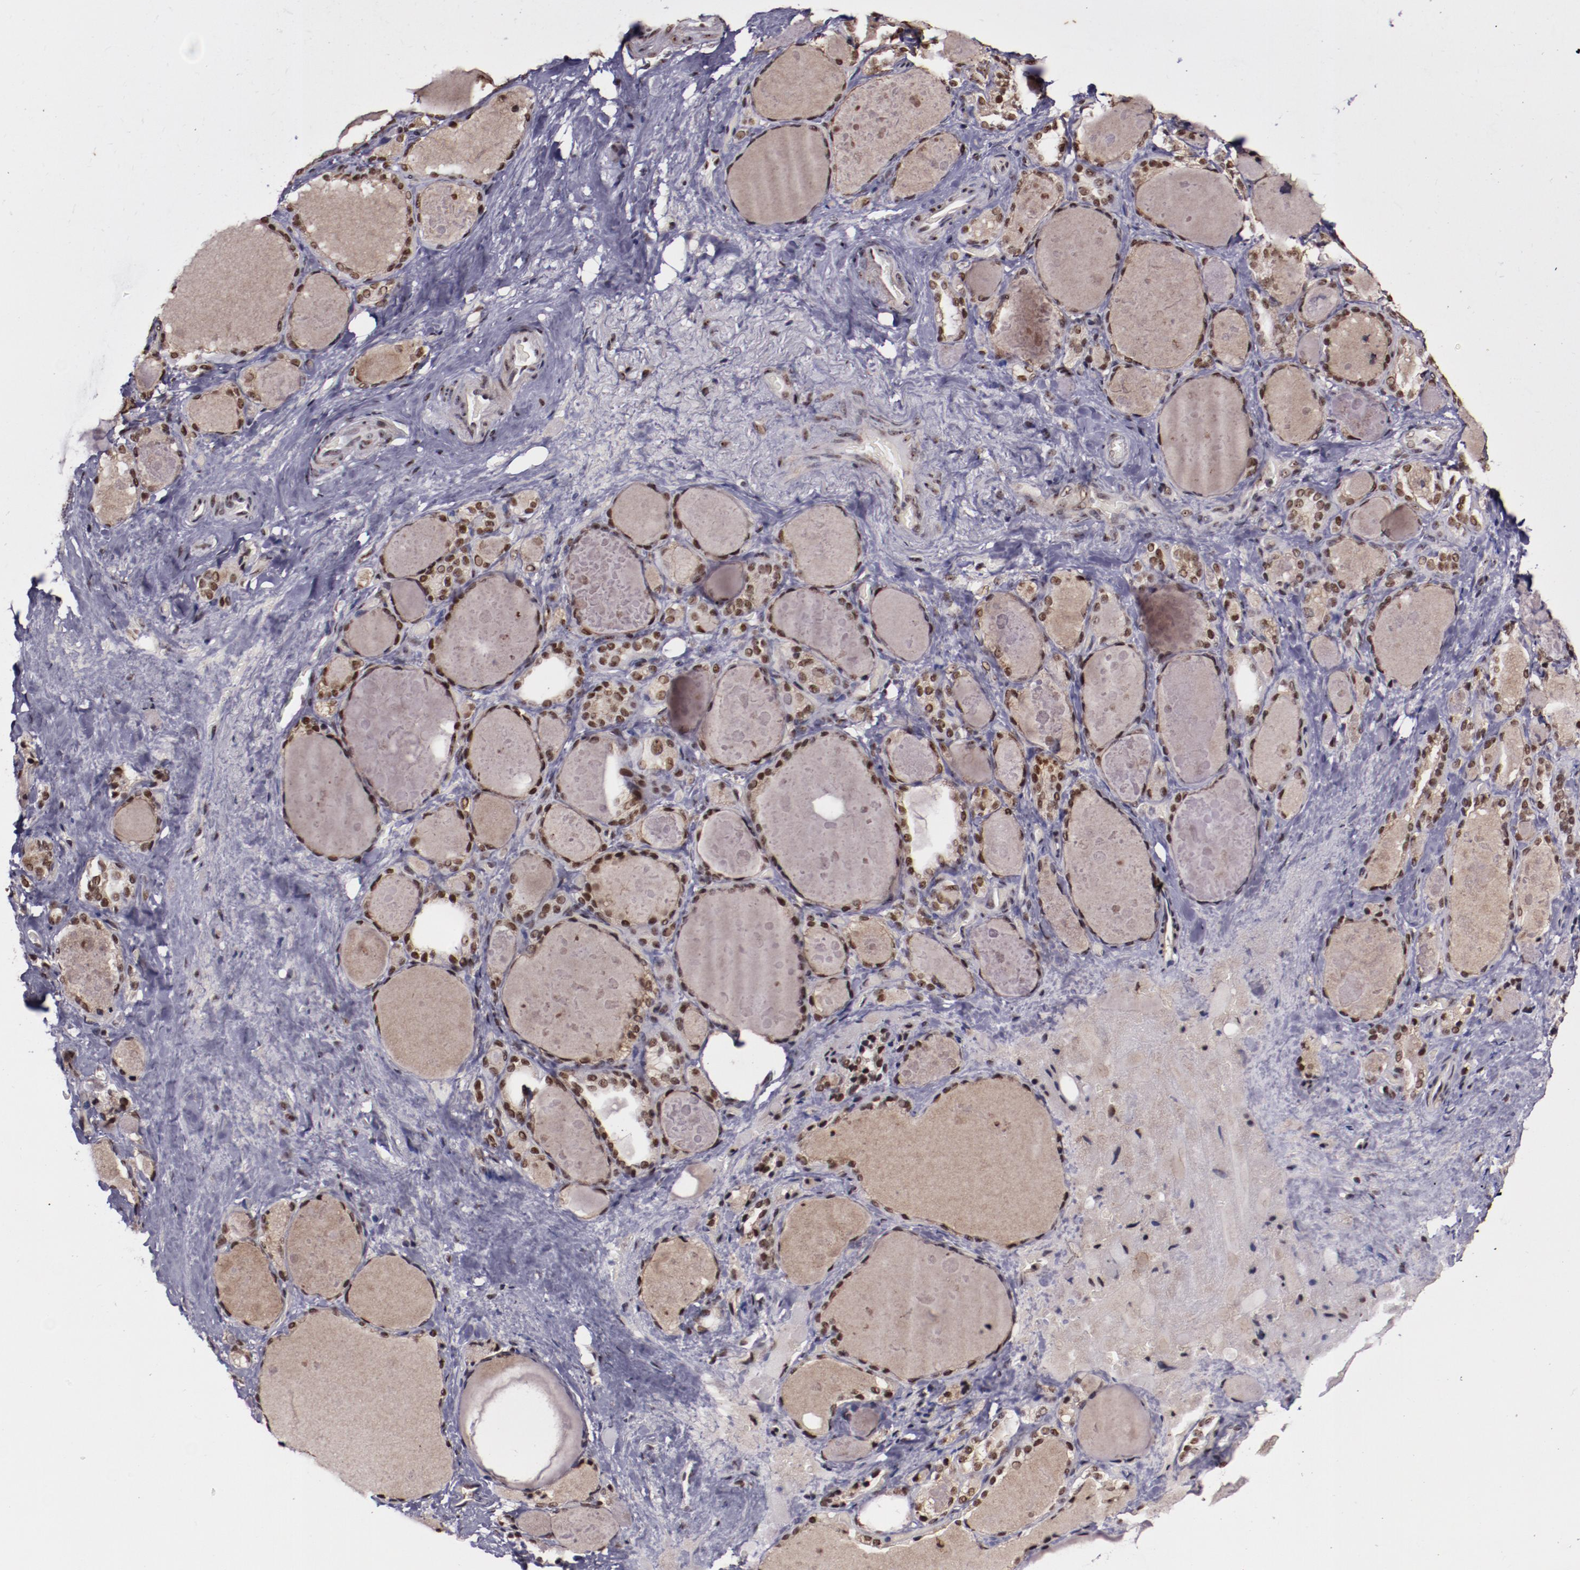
{"staining": {"intensity": "strong", "quantity": ">75%", "location": "cytoplasmic/membranous,nuclear"}, "tissue": "thyroid gland", "cell_type": "Glandular cells", "image_type": "normal", "snomed": [{"axis": "morphology", "description": "Normal tissue, NOS"}, {"axis": "topography", "description": "Thyroid gland"}], "caption": "Immunohistochemical staining of normal thyroid gland displays high levels of strong cytoplasmic/membranous,nuclear staining in approximately >75% of glandular cells.", "gene": "CECR2", "patient": {"sex": "female", "age": 75}}